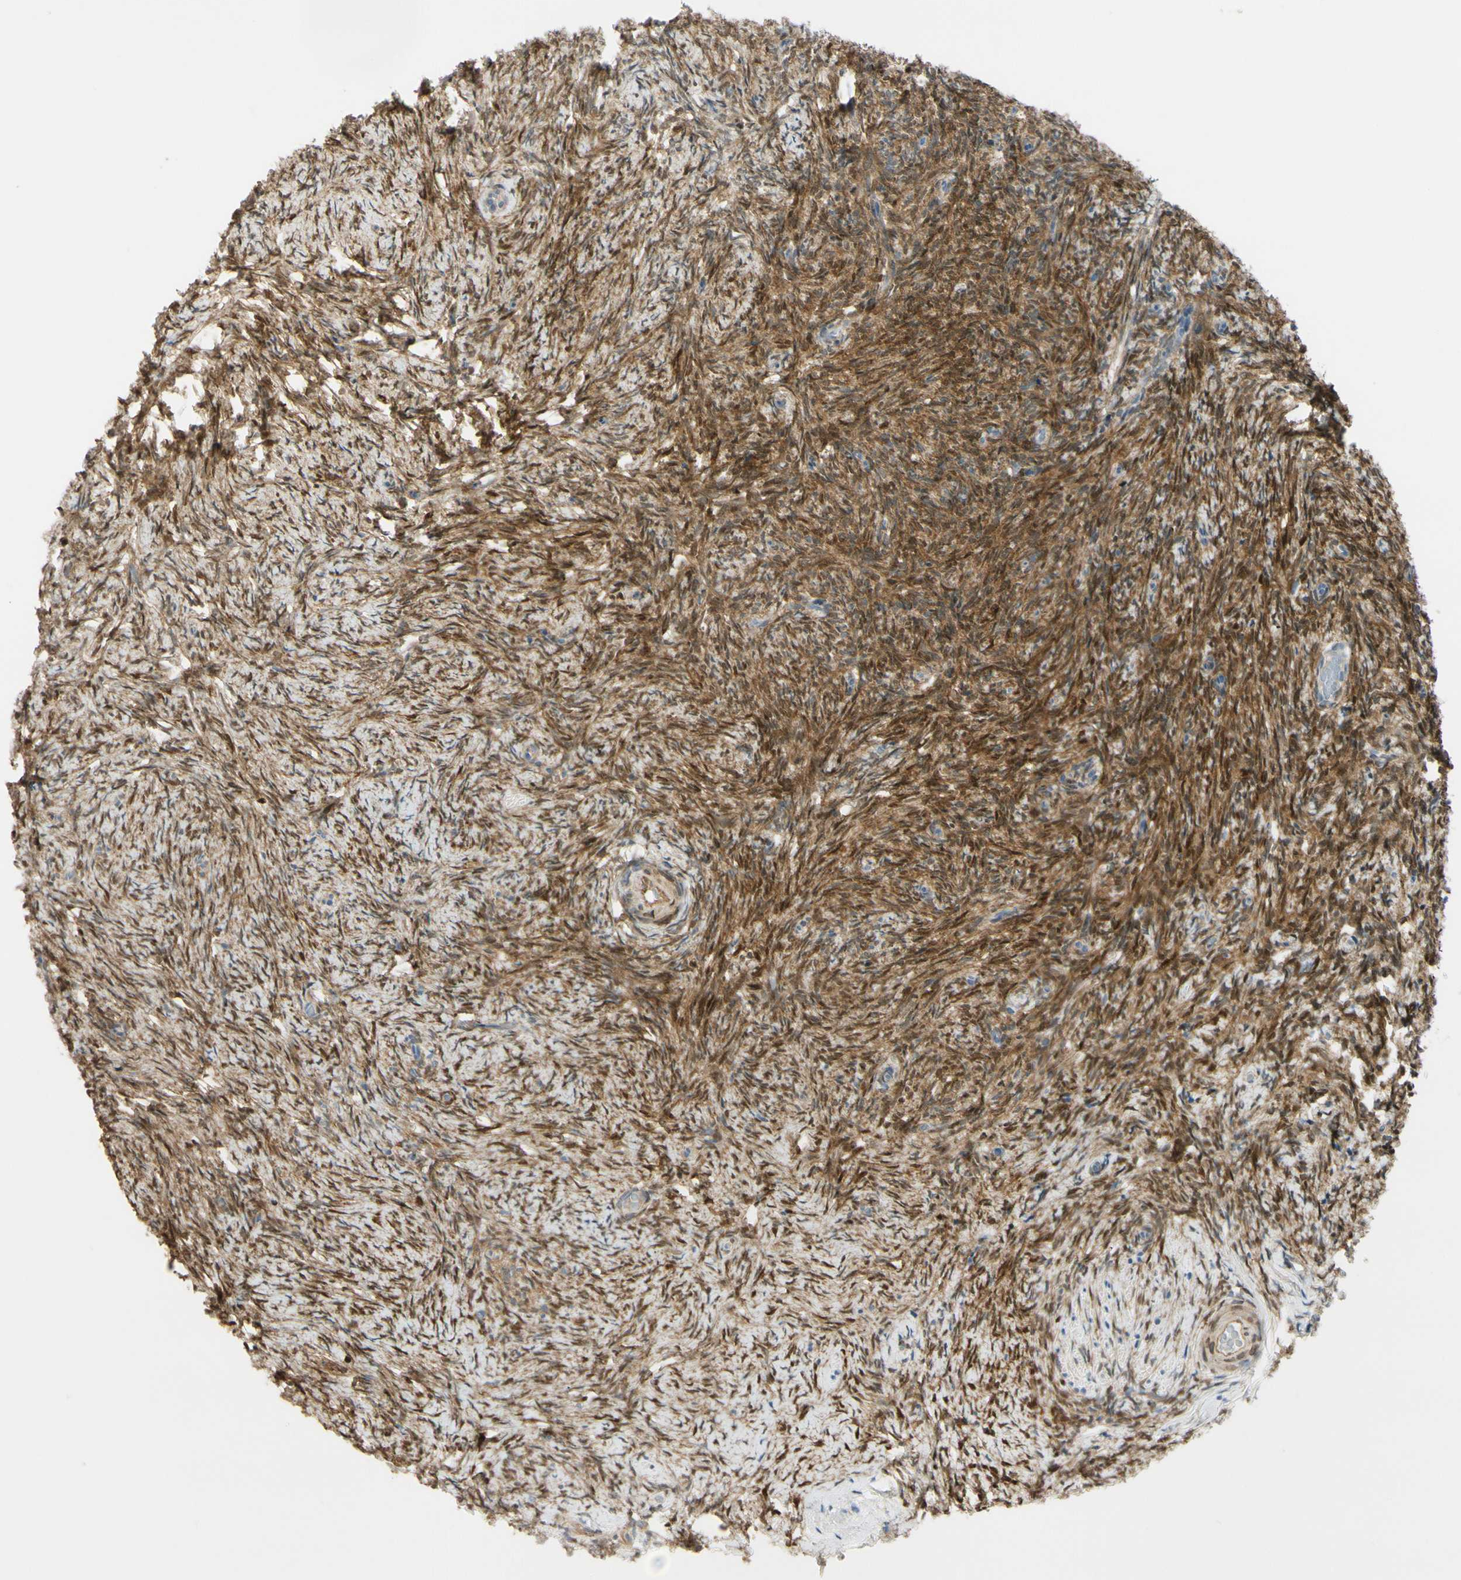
{"staining": {"intensity": "moderate", "quantity": "25%-75%", "location": "cytoplasmic/membranous,nuclear"}, "tissue": "ovary", "cell_type": "Ovarian stroma cells", "image_type": "normal", "snomed": [{"axis": "morphology", "description": "Normal tissue, NOS"}, {"axis": "topography", "description": "Ovary"}], "caption": "Protein expression analysis of benign ovary shows moderate cytoplasmic/membranous,nuclear expression in approximately 25%-75% of ovarian stroma cells.", "gene": "FHL2", "patient": {"sex": "female", "age": 60}}